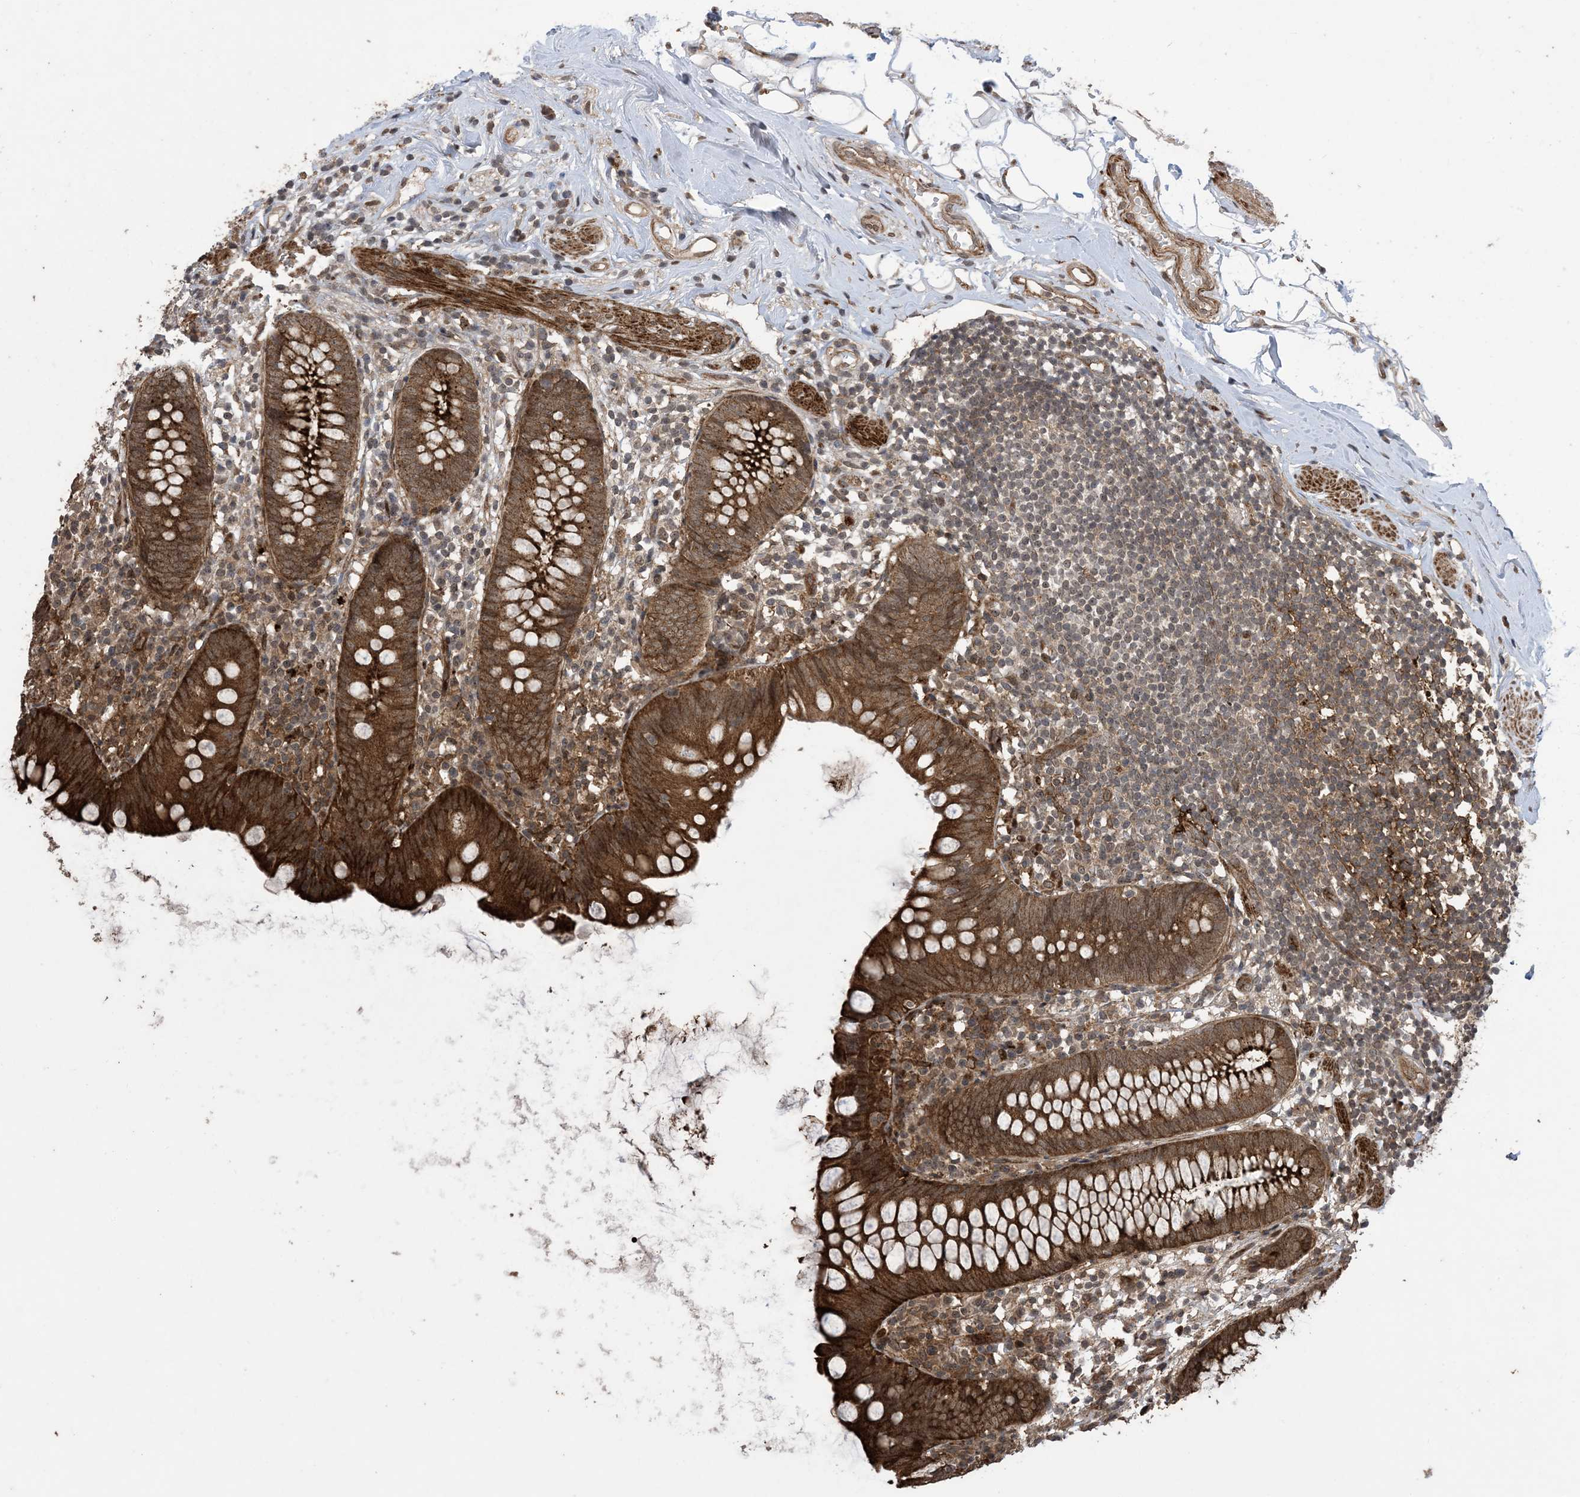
{"staining": {"intensity": "strong", "quantity": ">75%", "location": "cytoplasmic/membranous"}, "tissue": "appendix", "cell_type": "Glandular cells", "image_type": "normal", "snomed": [{"axis": "morphology", "description": "Normal tissue, NOS"}, {"axis": "topography", "description": "Appendix"}], "caption": "A brown stain labels strong cytoplasmic/membranous expression of a protein in glandular cells of unremarkable appendix.", "gene": "ZNF511", "patient": {"sex": "female", "age": 62}}